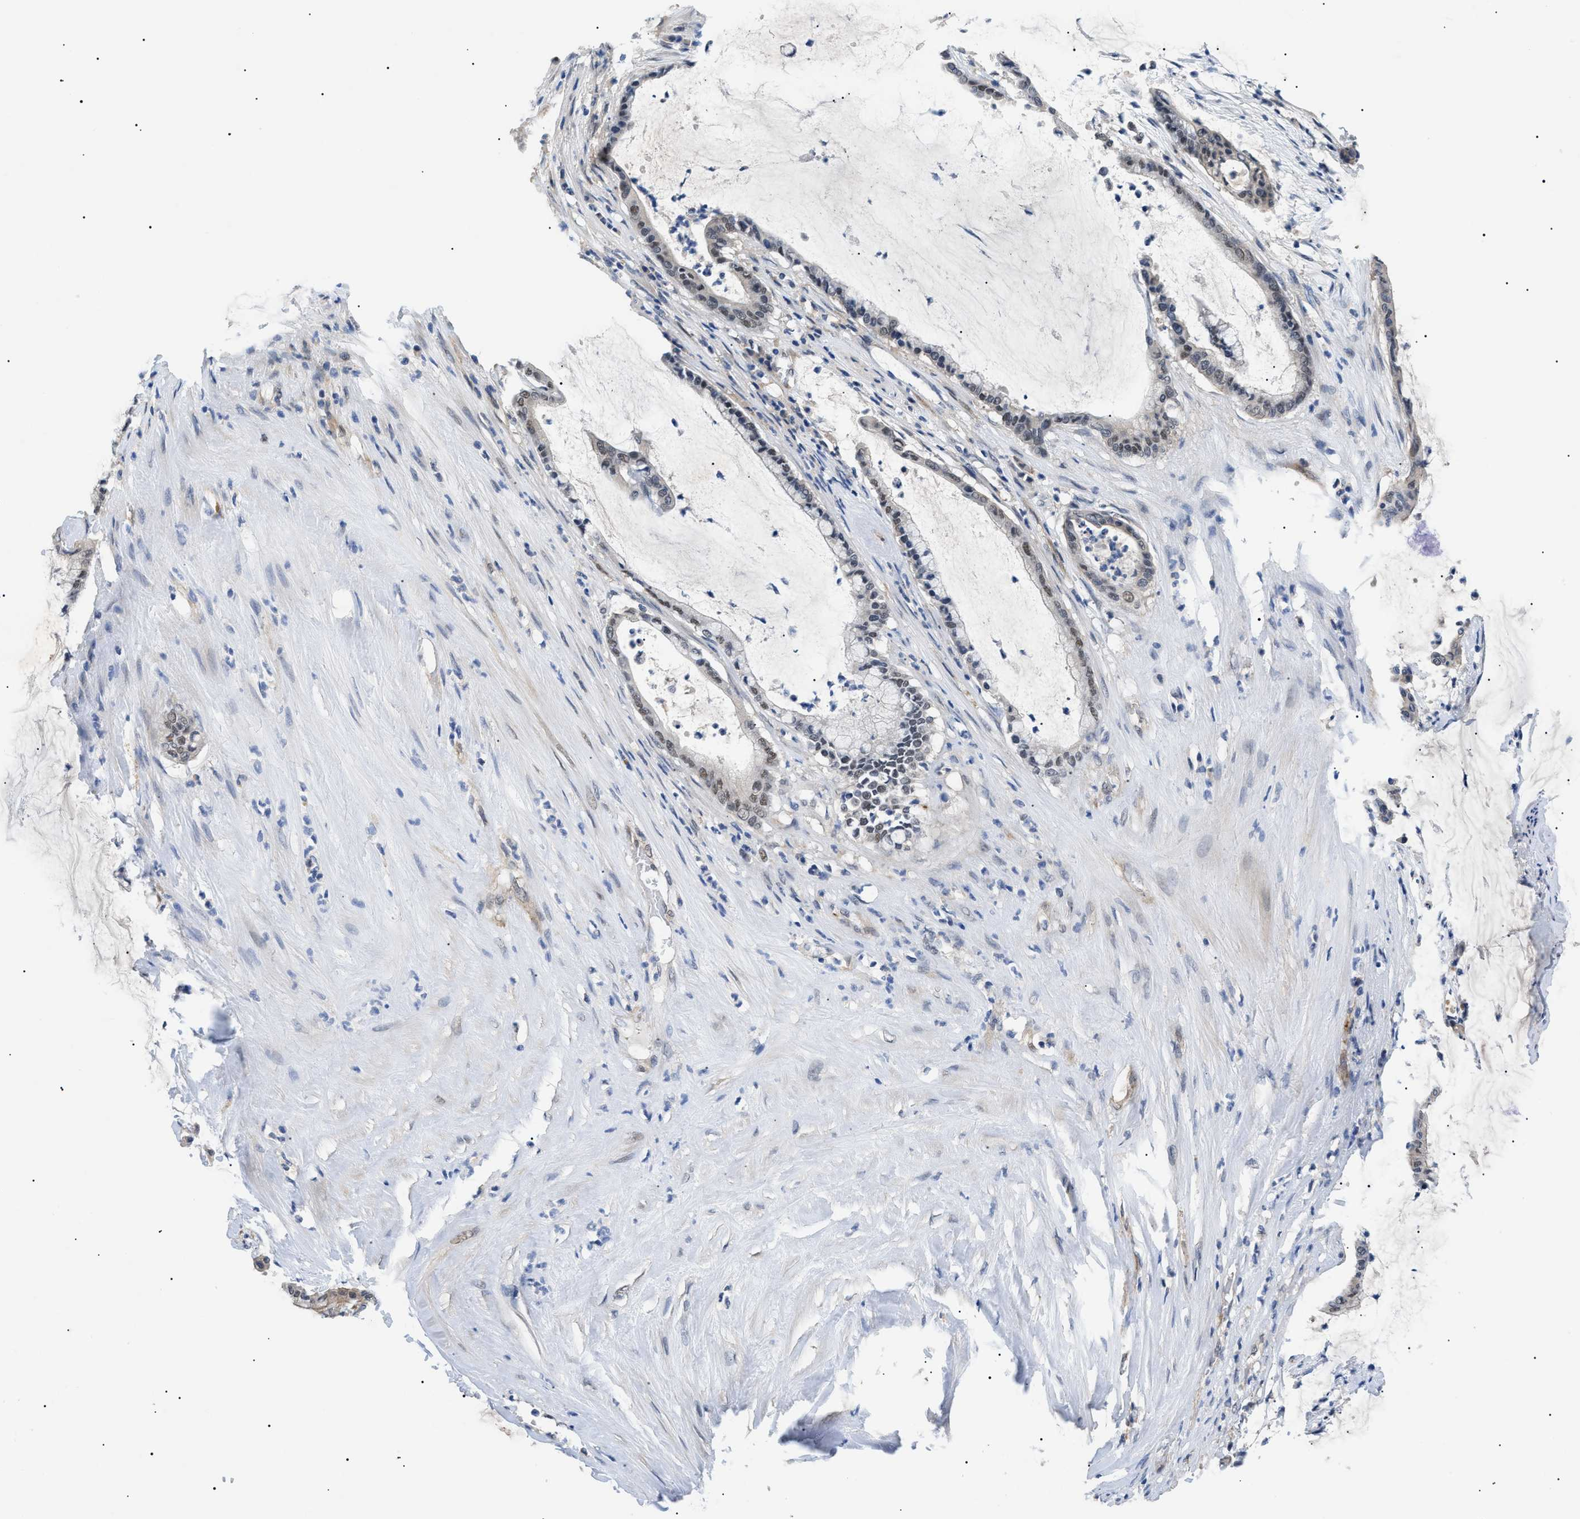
{"staining": {"intensity": "weak", "quantity": "25%-75%", "location": "nuclear"}, "tissue": "pancreatic cancer", "cell_type": "Tumor cells", "image_type": "cancer", "snomed": [{"axis": "morphology", "description": "Adenocarcinoma, NOS"}, {"axis": "topography", "description": "Pancreas"}], "caption": "Immunohistochemistry staining of pancreatic adenocarcinoma, which exhibits low levels of weak nuclear expression in approximately 25%-75% of tumor cells indicating weak nuclear protein positivity. The staining was performed using DAB (3,3'-diaminobenzidine) (brown) for protein detection and nuclei were counterstained in hematoxylin (blue).", "gene": "CRCP", "patient": {"sex": "male", "age": 41}}